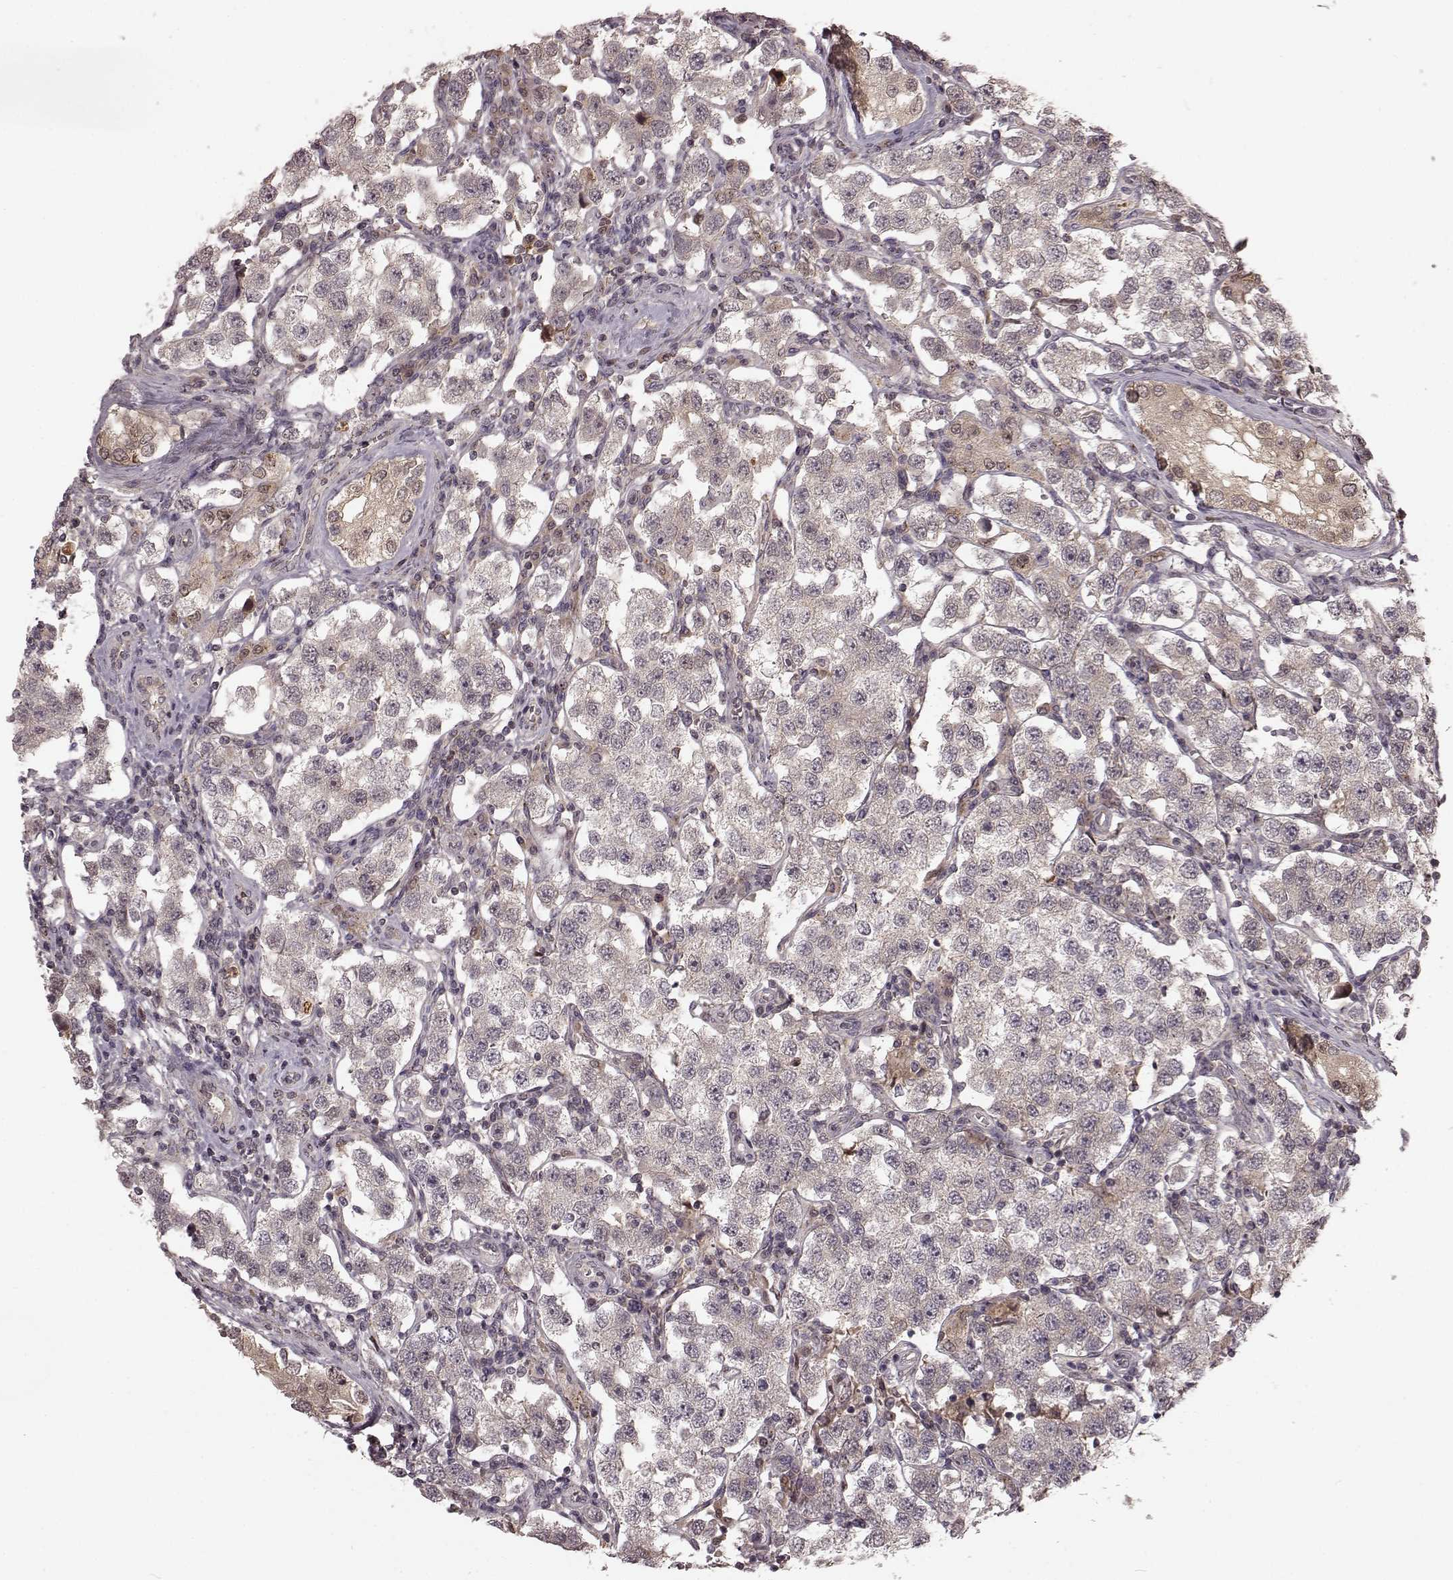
{"staining": {"intensity": "negative", "quantity": "none", "location": "none"}, "tissue": "testis cancer", "cell_type": "Tumor cells", "image_type": "cancer", "snomed": [{"axis": "morphology", "description": "Seminoma, NOS"}, {"axis": "topography", "description": "Testis"}], "caption": "Testis seminoma was stained to show a protein in brown. There is no significant positivity in tumor cells. (Immunohistochemistry (ihc), brightfield microscopy, high magnification).", "gene": "GSS", "patient": {"sex": "male", "age": 37}}